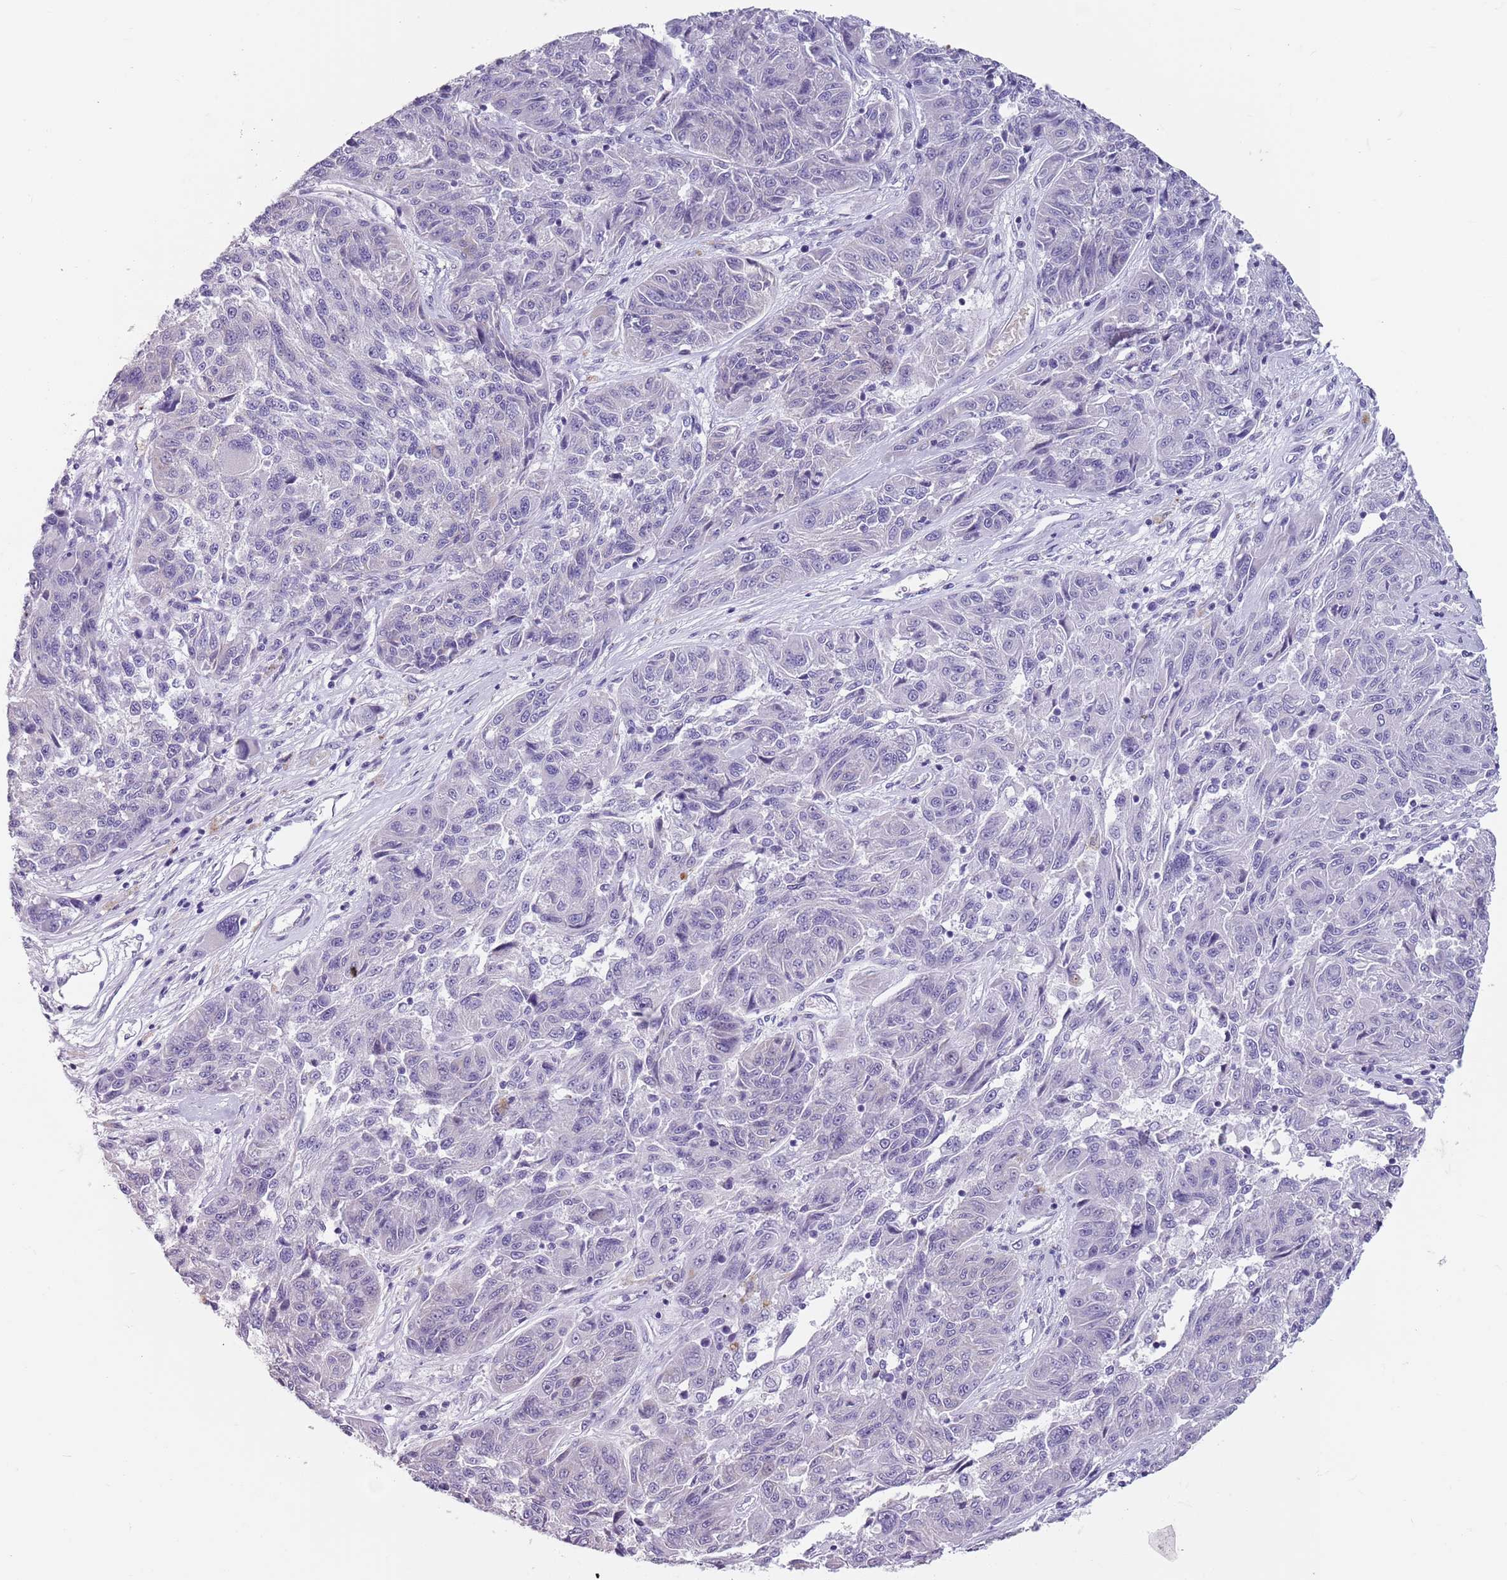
{"staining": {"intensity": "negative", "quantity": "none", "location": "none"}, "tissue": "melanoma", "cell_type": "Tumor cells", "image_type": "cancer", "snomed": [{"axis": "morphology", "description": "Malignant melanoma, NOS"}, {"axis": "topography", "description": "Skin"}], "caption": "Human malignant melanoma stained for a protein using IHC exhibits no expression in tumor cells.", "gene": "SPESP1", "patient": {"sex": "male", "age": 53}}